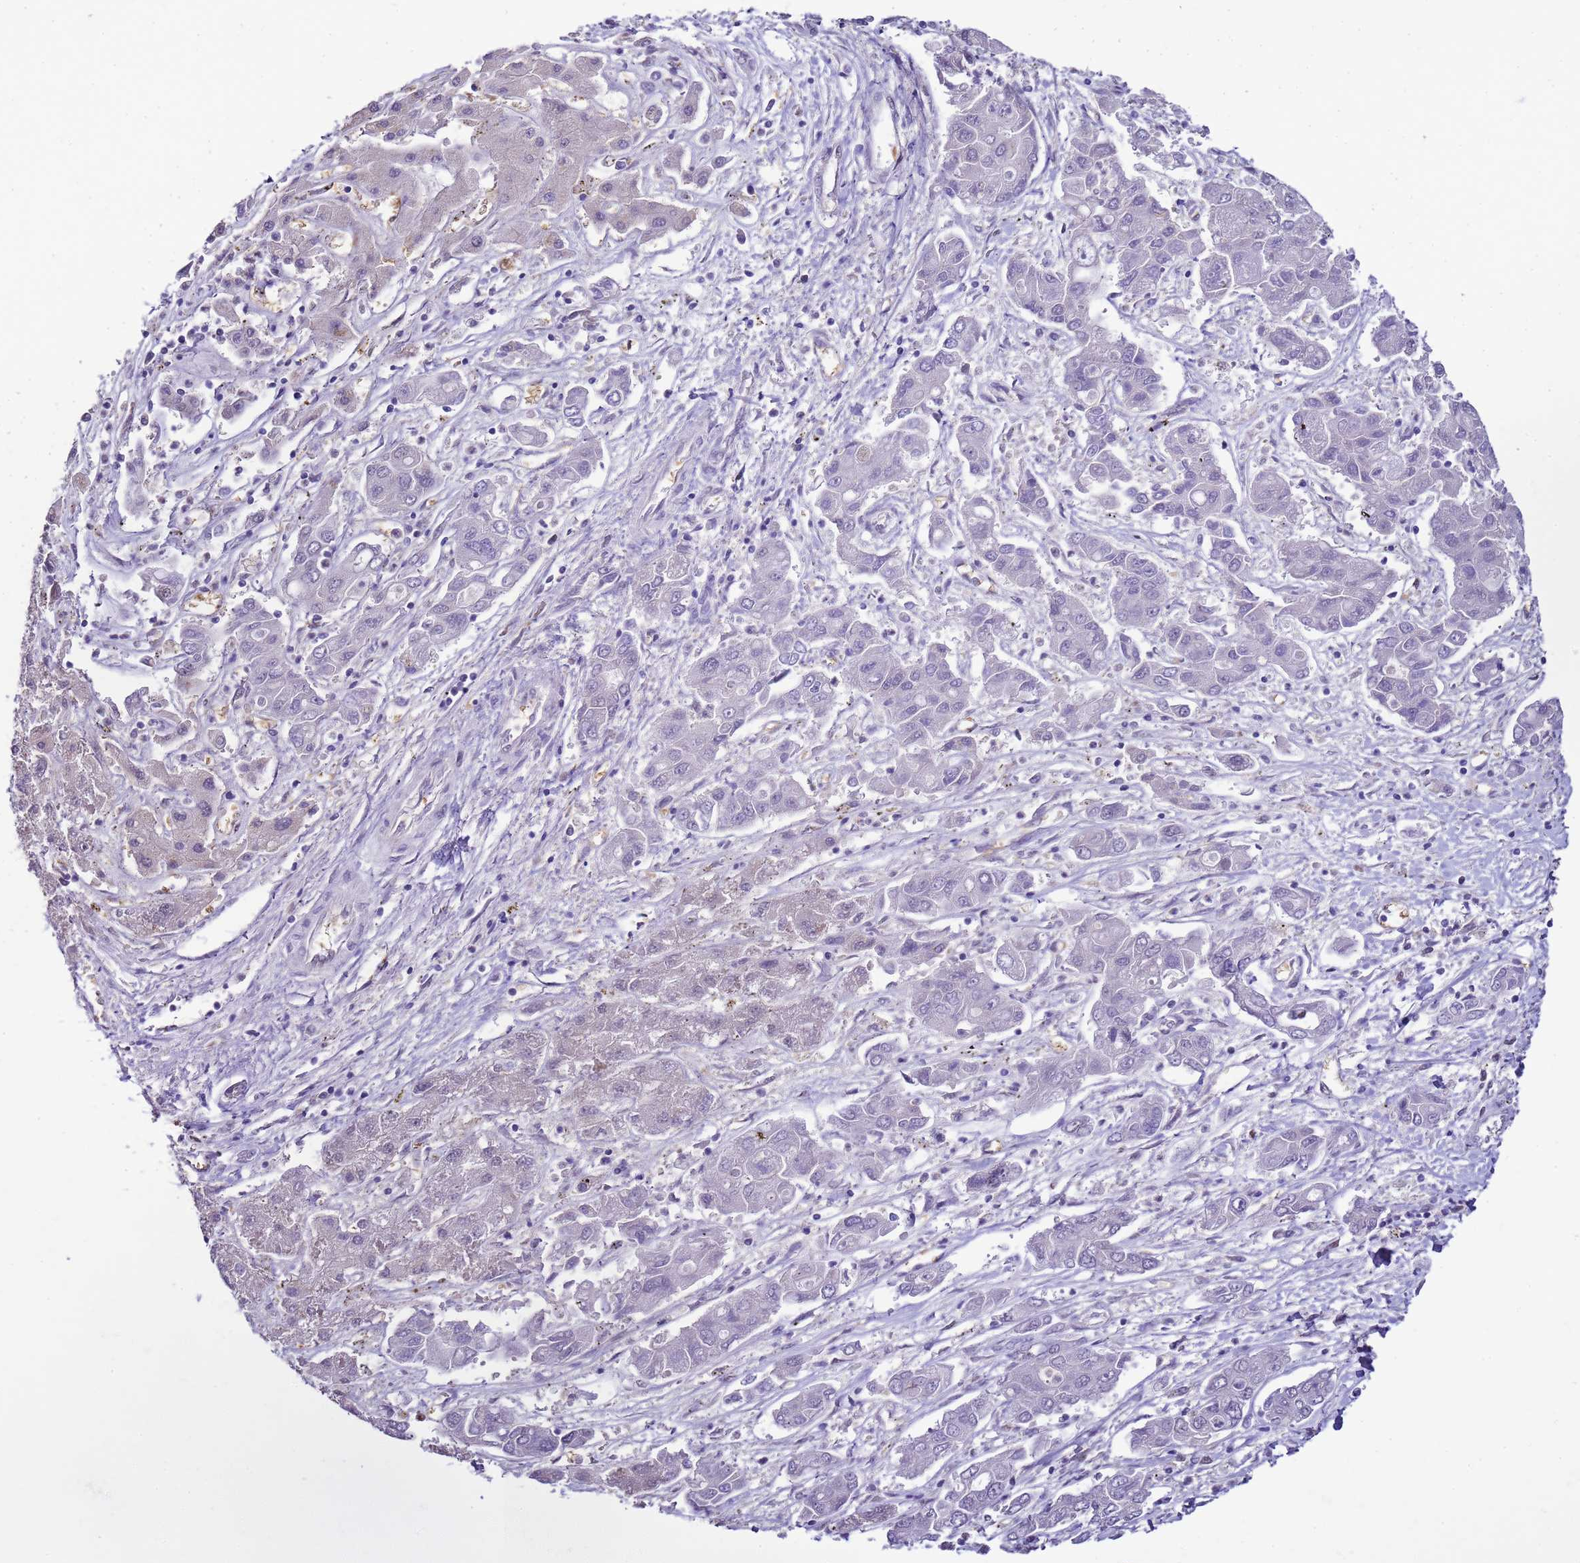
{"staining": {"intensity": "weak", "quantity": "<25%", "location": "nuclear"}, "tissue": "liver cancer", "cell_type": "Tumor cells", "image_type": "cancer", "snomed": [{"axis": "morphology", "description": "Cholangiocarcinoma"}, {"axis": "topography", "description": "Liver"}], "caption": "Tumor cells are negative for protein expression in human liver cancer (cholangiocarcinoma).", "gene": "DDI2", "patient": {"sex": "male", "age": 67}}